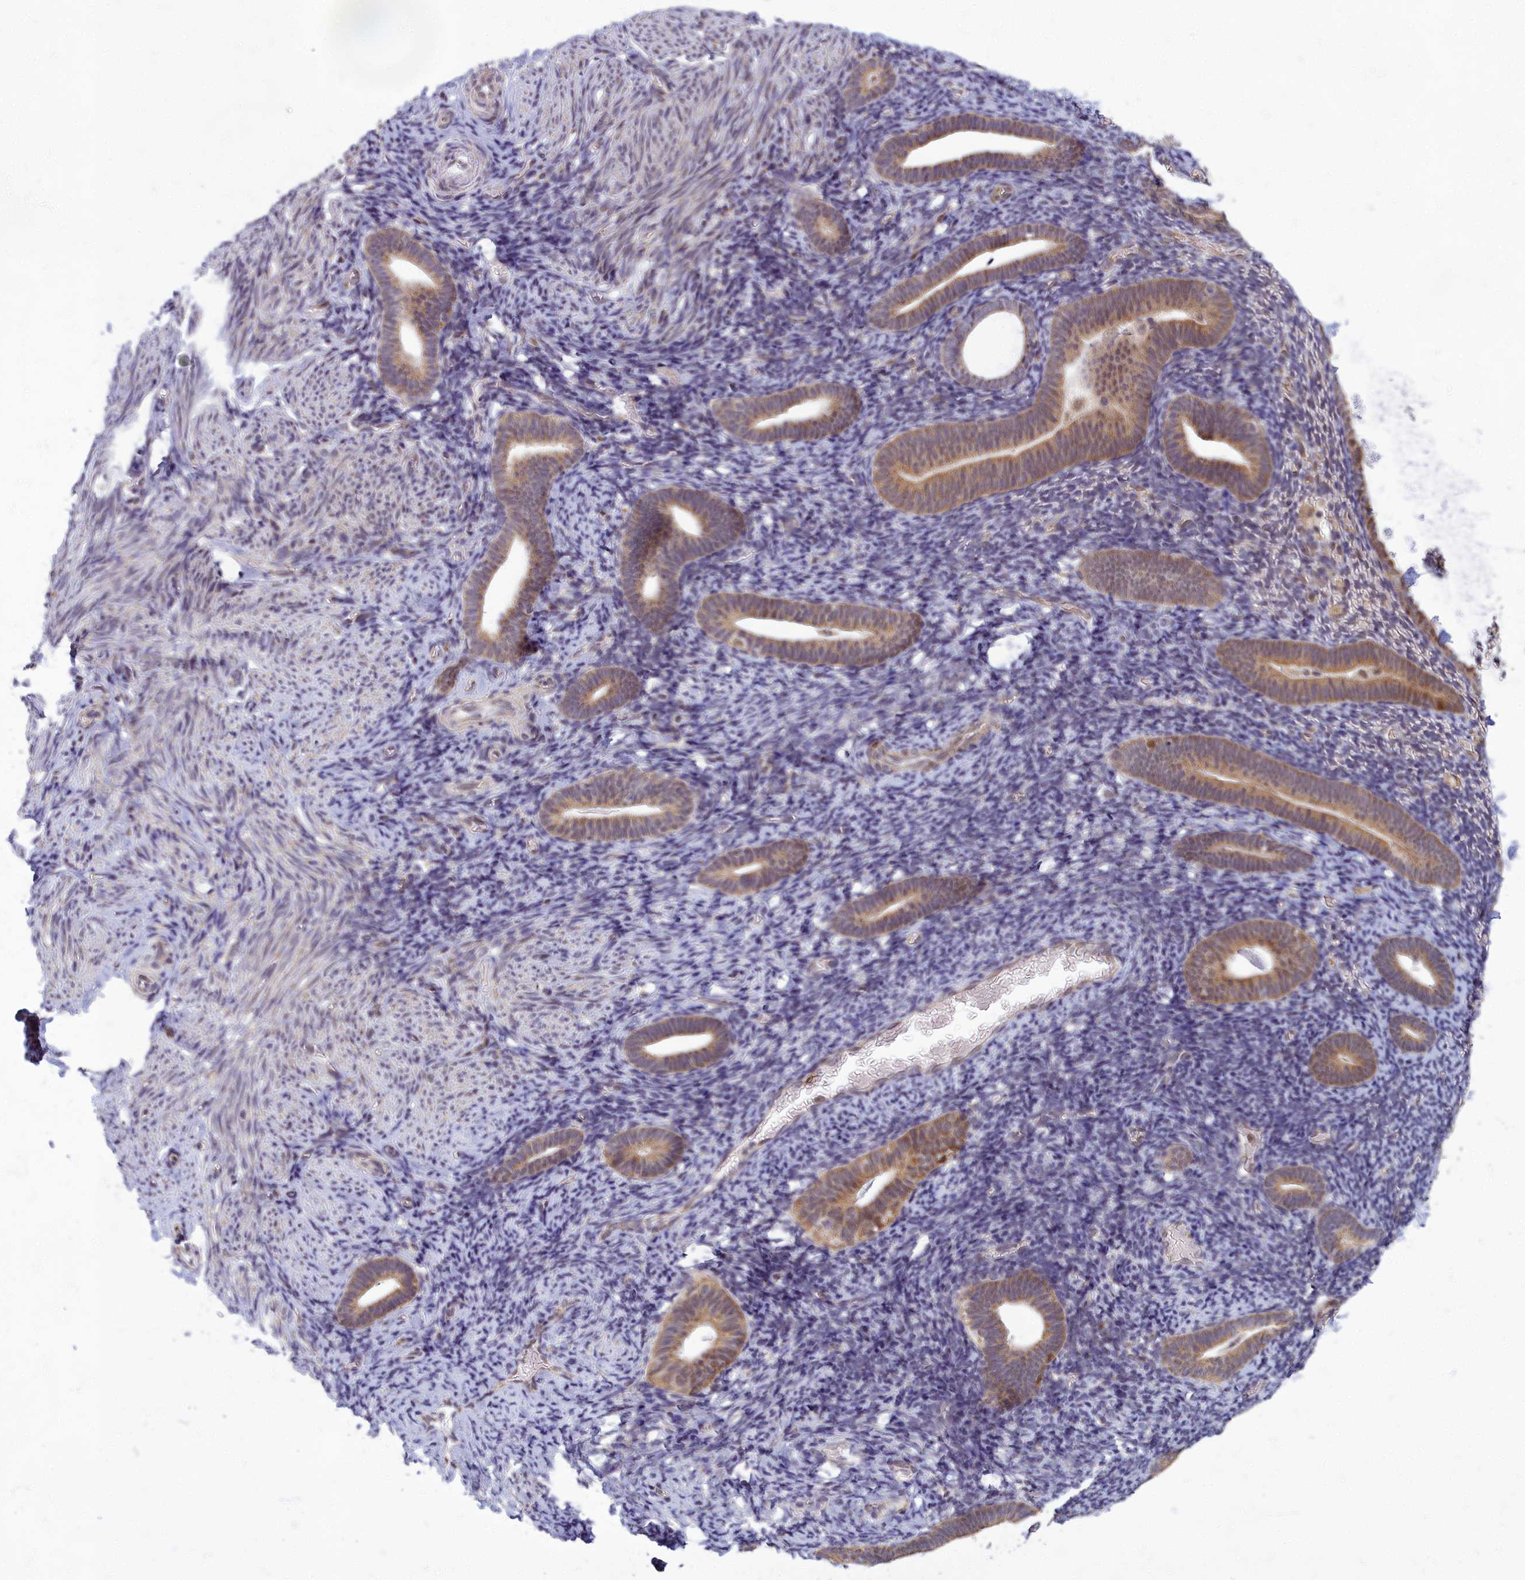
{"staining": {"intensity": "weak", "quantity": "25%-75%", "location": "nuclear"}, "tissue": "endometrium", "cell_type": "Cells in endometrial stroma", "image_type": "normal", "snomed": [{"axis": "morphology", "description": "Normal tissue, NOS"}, {"axis": "topography", "description": "Endometrium"}], "caption": "Immunohistochemistry photomicrograph of benign endometrium stained for a protein (brown), which reveals low levels of weak nuclear staining in approximately 25%-75% of cells in endometrial stroma.", "gene": "EARS2", "patient": {"sex": "female", "age": 51}}